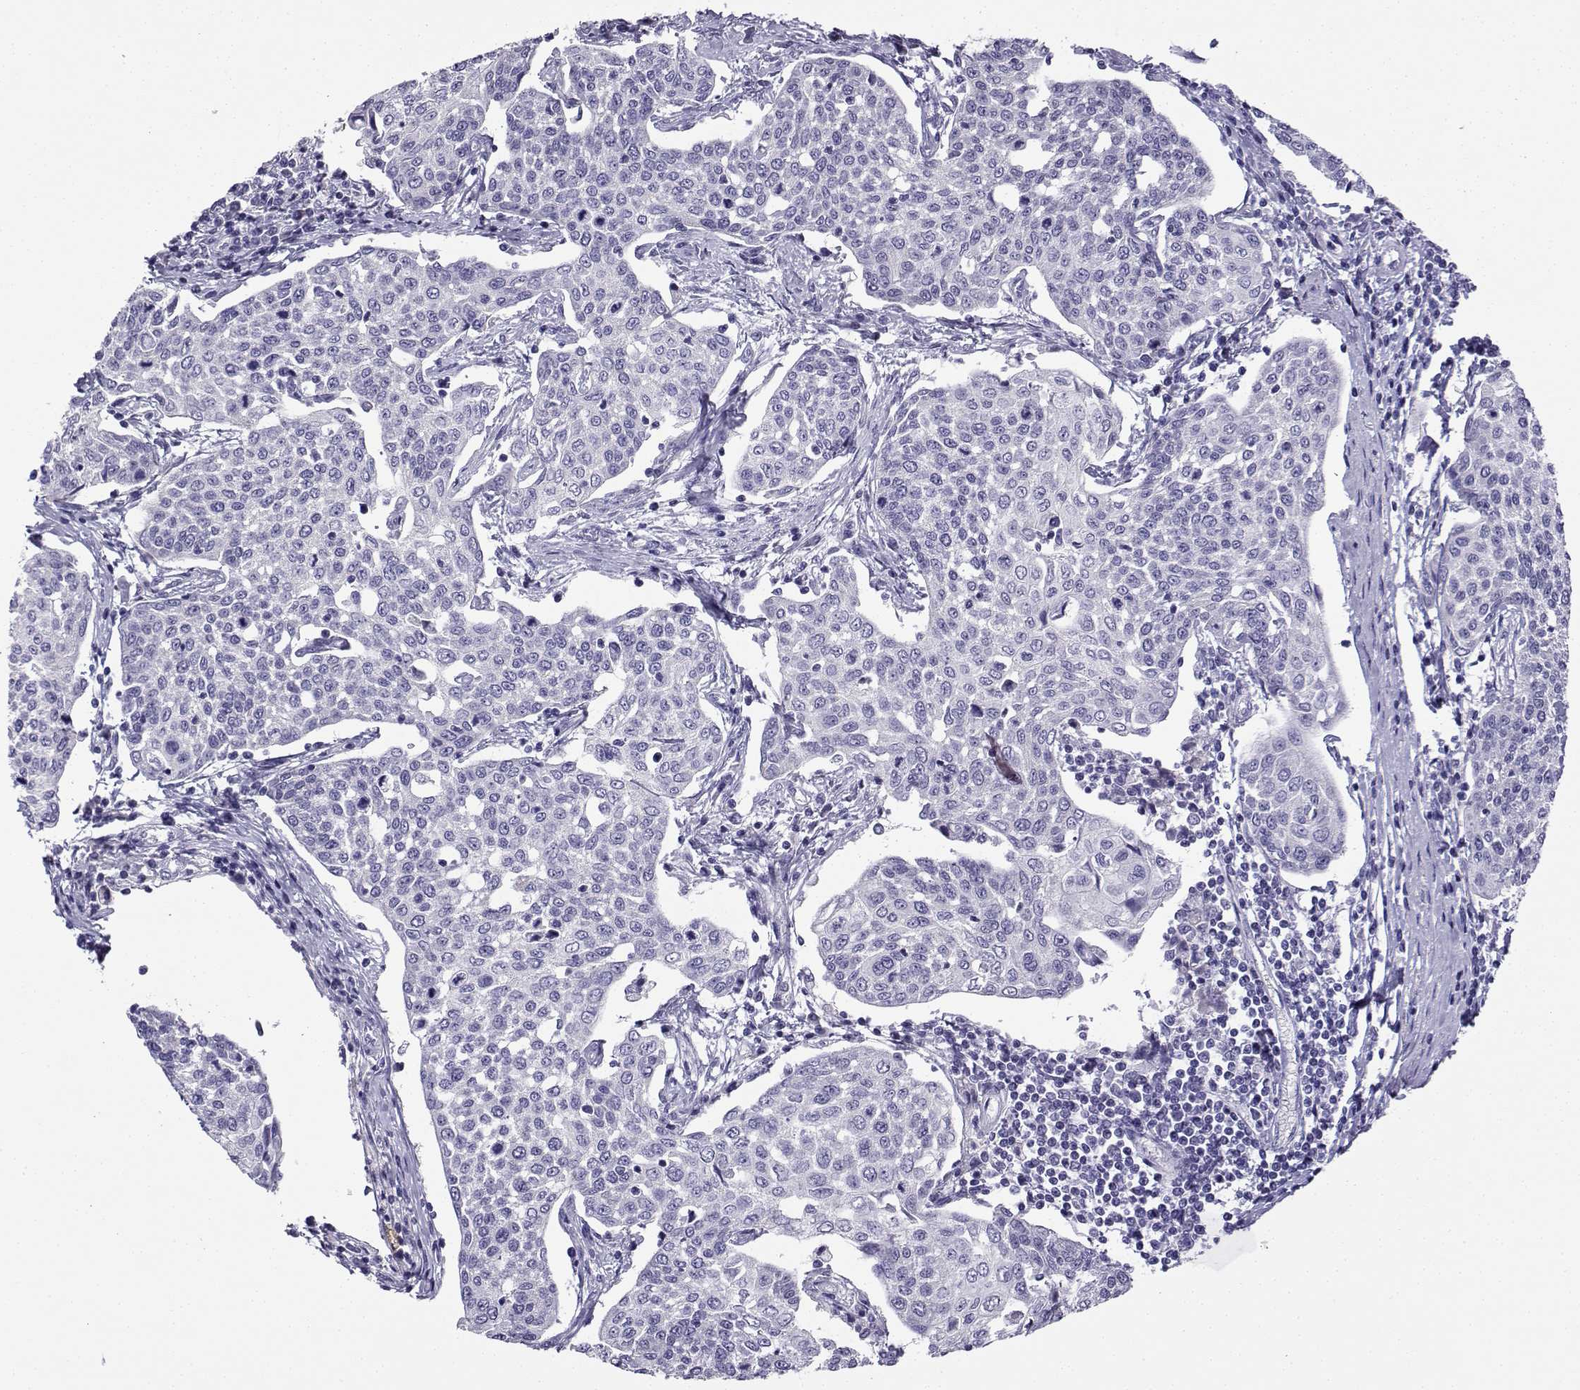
{"staining": {"intensity": "negative", "quantity": "none", "location": "none"}, "tissue": "cervical cancer", "cell_type": "Tumor cells", "image_type": "cancer", "snomed": [{"axis": "morphology", "description": "Squamous cell carcinoma, NOS"}, {"axis": "topography", "description": "Cervix"}], "caption": "This image is of cervical squamous cell carcinoma stained with IHC to label a protein in brown with the nuclei are counter-stained blue. There is no positivity in tumor cells.", "gene": "LINGO1", "patient": {"sex": "female", "age": 34}}